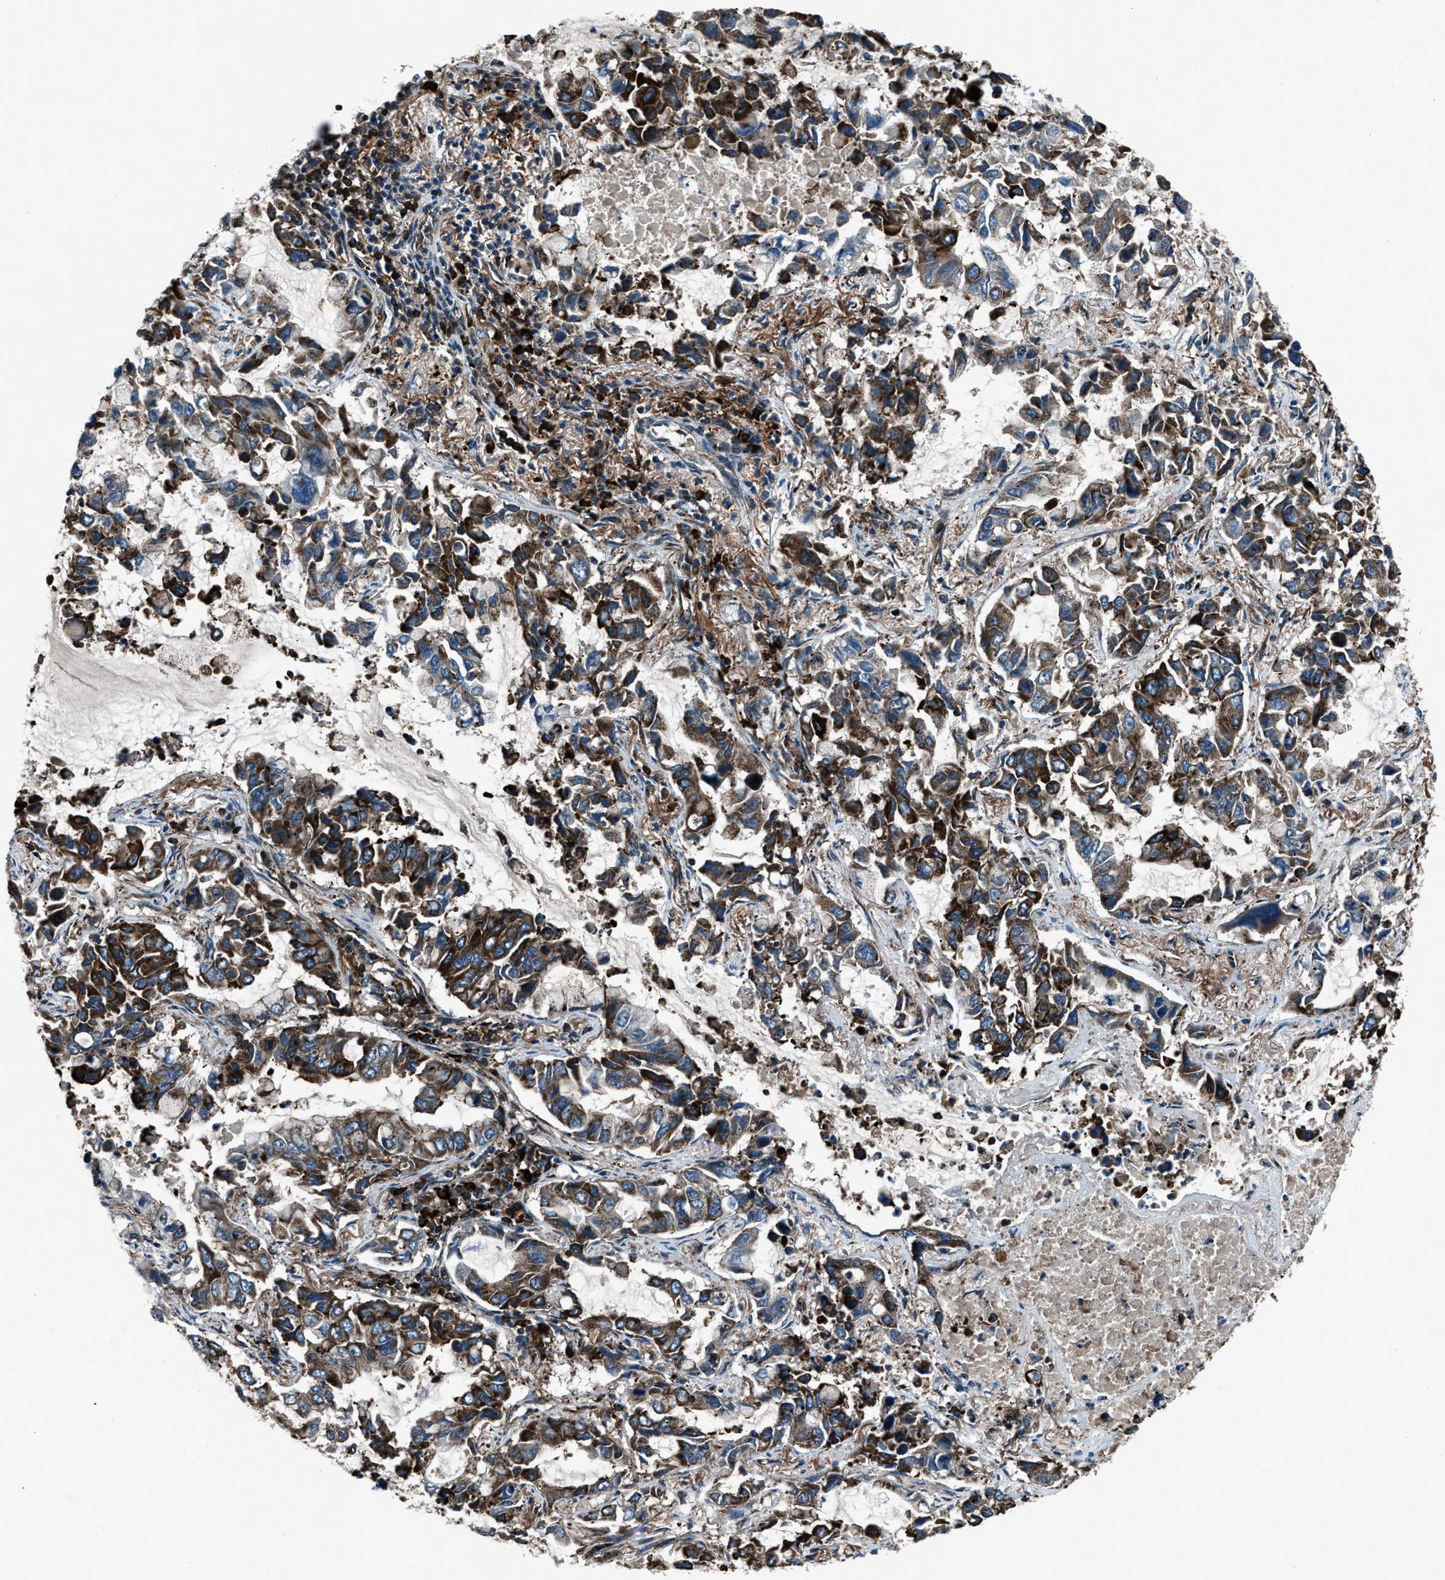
{"staining": {"intensity": "strong", "quantity": "25%-75%", "location": "cytoplasmic/membranous"}, "tissue": "lung cancer", "cell_type": "Tumor cells", "image_type": "cancer", "snomed": [{"axis": "morphology", "description": "Adenocarcinoma, NOS"}, {"axis": "topography", "description": "Lung"}], "caption": "This micrograph reveals lung cancer stained with immunohistochemistry to label a protein in brown. The cytoplasmic/membranous of tumor cells show strong positivity for the protein. Nuclei are counter-stained blue.", "gene": "SNX30", "patient": {"sex": "male", "age": 64}}